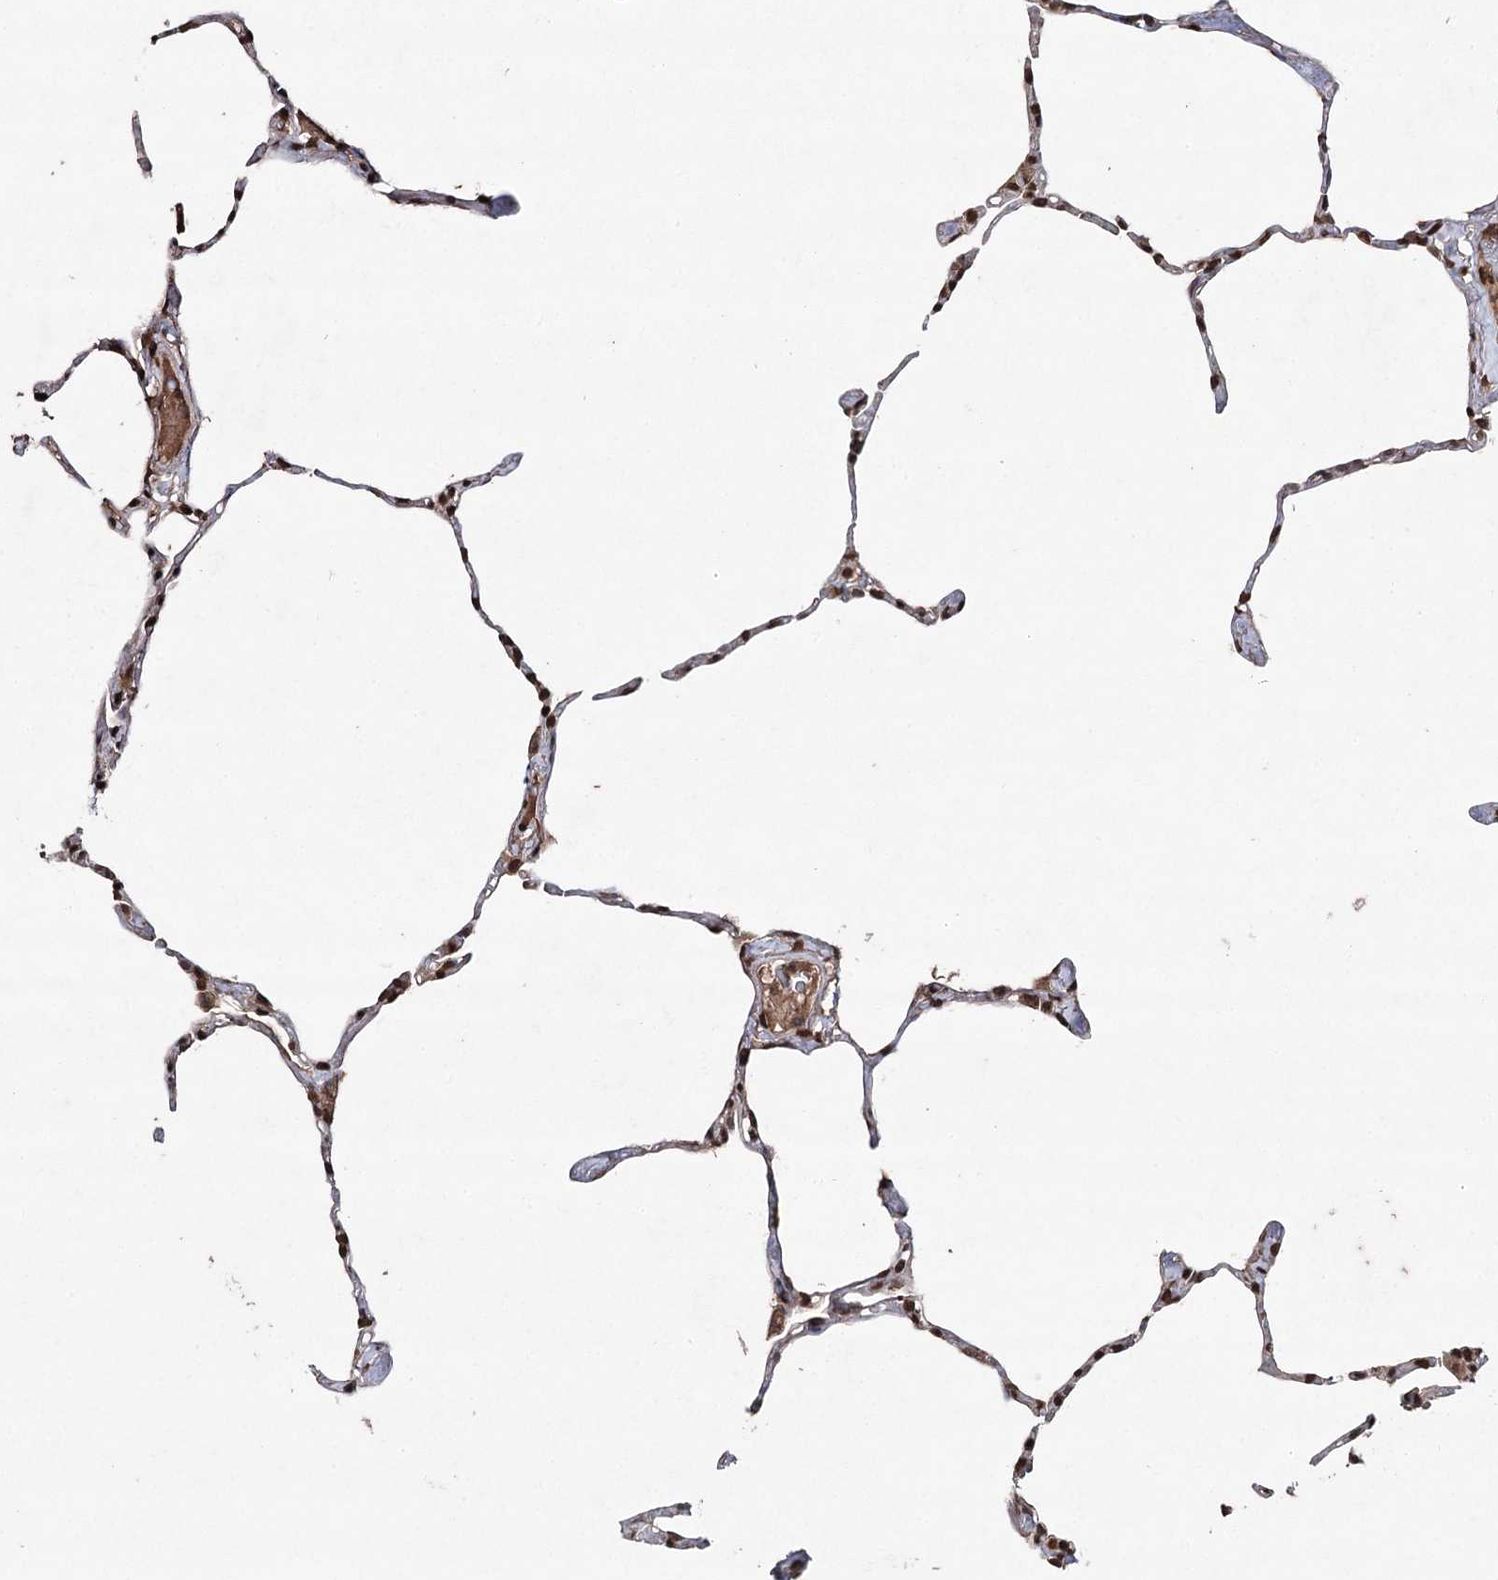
{"staining": {"intensity": "moderate", "quantity": "25%-75%", "location": "cytoplasmic/membranous"}, "tissue": "lung", "cell_type": "Alveolar cells", "image_type": "normal", "snomed": [{"axis": "morphology", "description": "Normal tissue, NOS"}, {"axis": "topography", "description": "Lung"}], "caption": "Normal lung shows moderate cytoplasmic/membranous expression in about 25%-75% of alveolar cells.", "gene": "ATG14", "patient": {"sex": "male", "age": 65}}